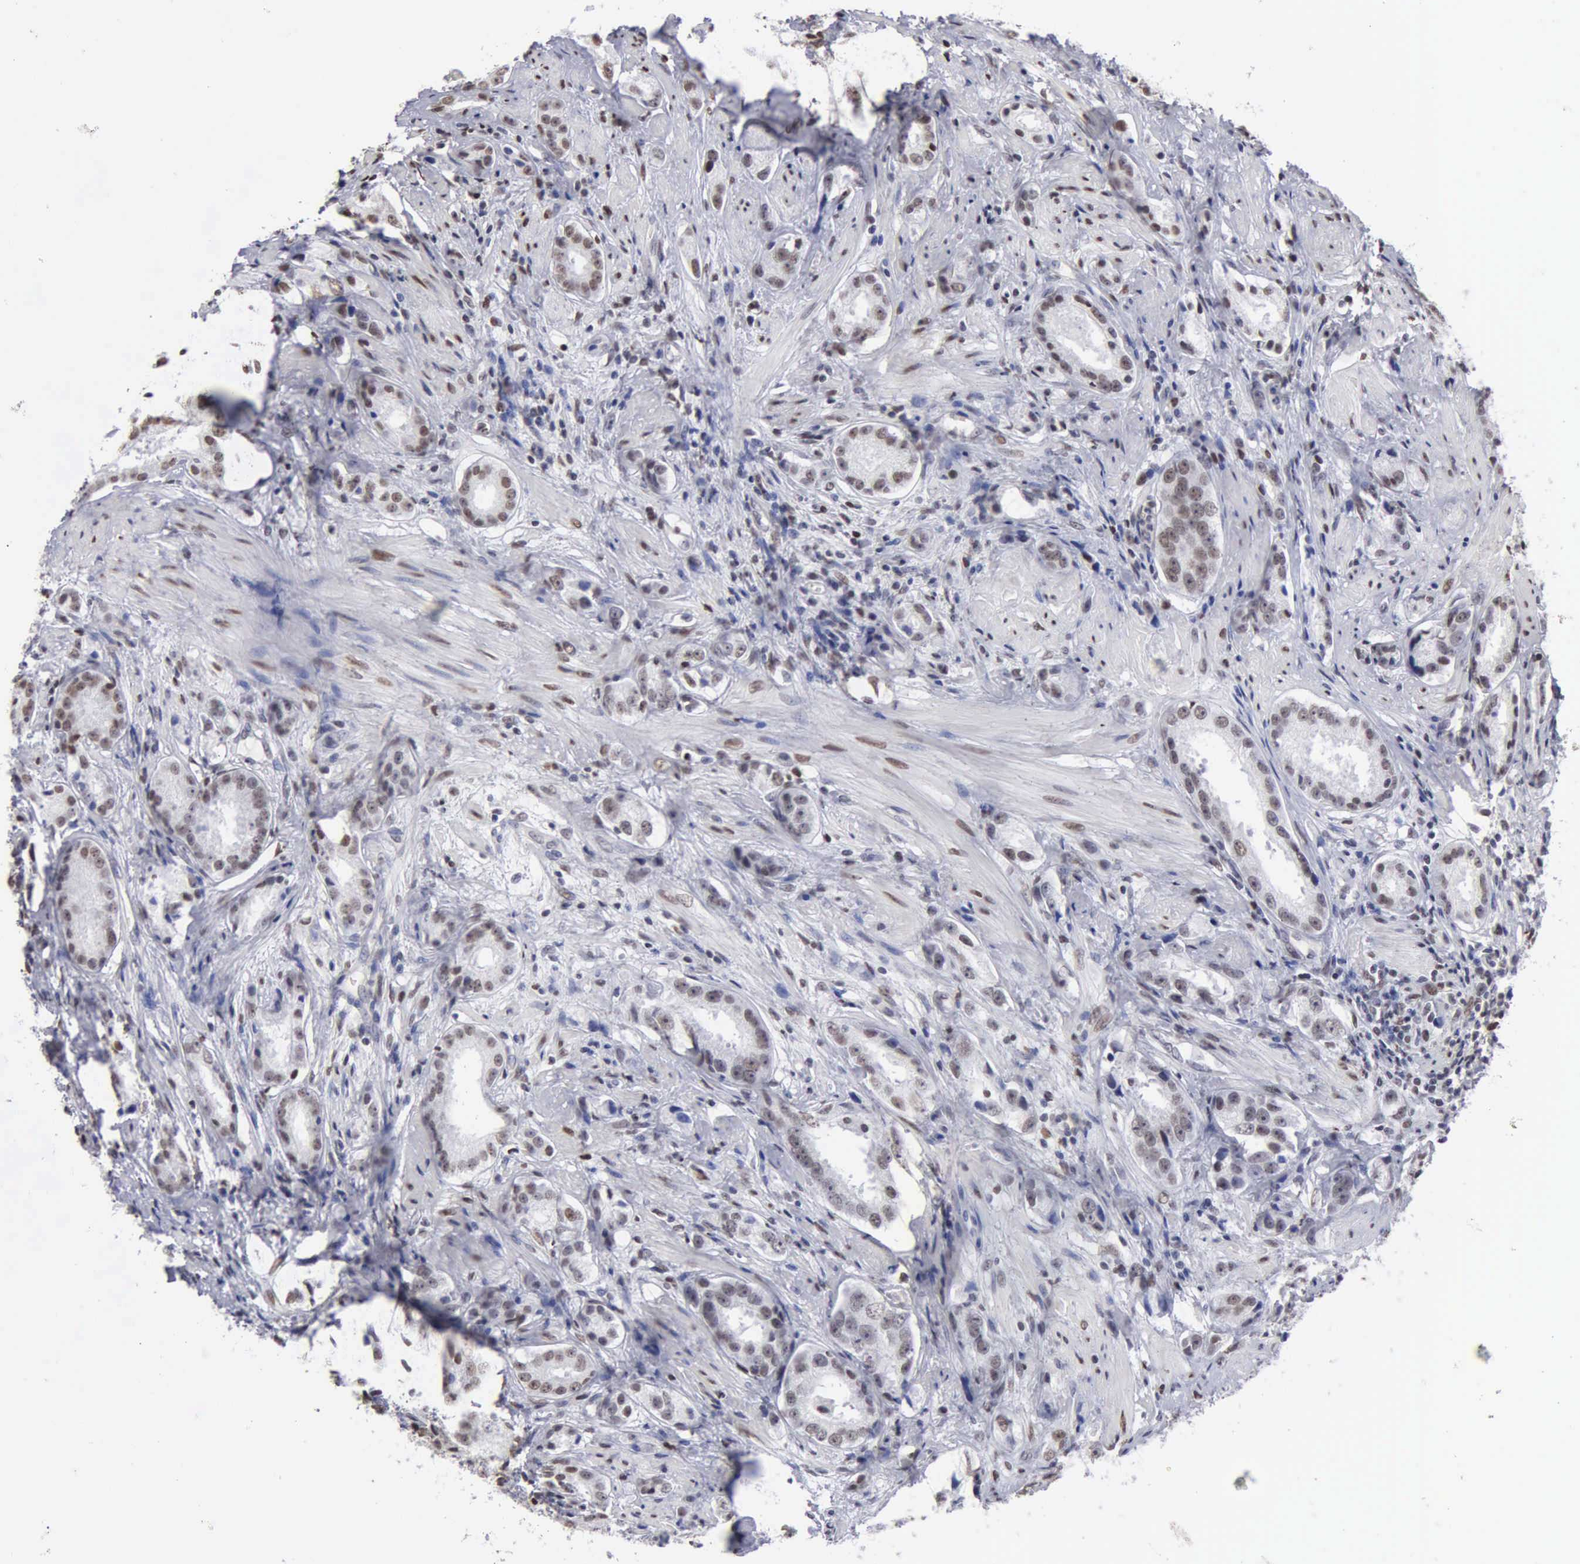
{"staining": {"intensity": "weak", "quantity": "<25%", "location": "nuclear"}, "tissue": "prostate cancer", "cell_type": "Tumor cells", "image_type": "cancer", "snomed": [{"axis": "morphology", "description": "Adenocarcinoma, Medium grade"}, {"axis": "topography", "description": "Prostate"}], "caption": "Prostate medium-grade adenocarcinoma was stained to show a protein in brown. There is no significant staining in tumor cells. Brightfield microscopy of IHC stained with DAB (3,3'-diaminobenzidine) (brown) and hematoxylin (blue), captured at high magnification.", "gene": "CCNG1", "patient": {"sex": "male", "age": 53}}